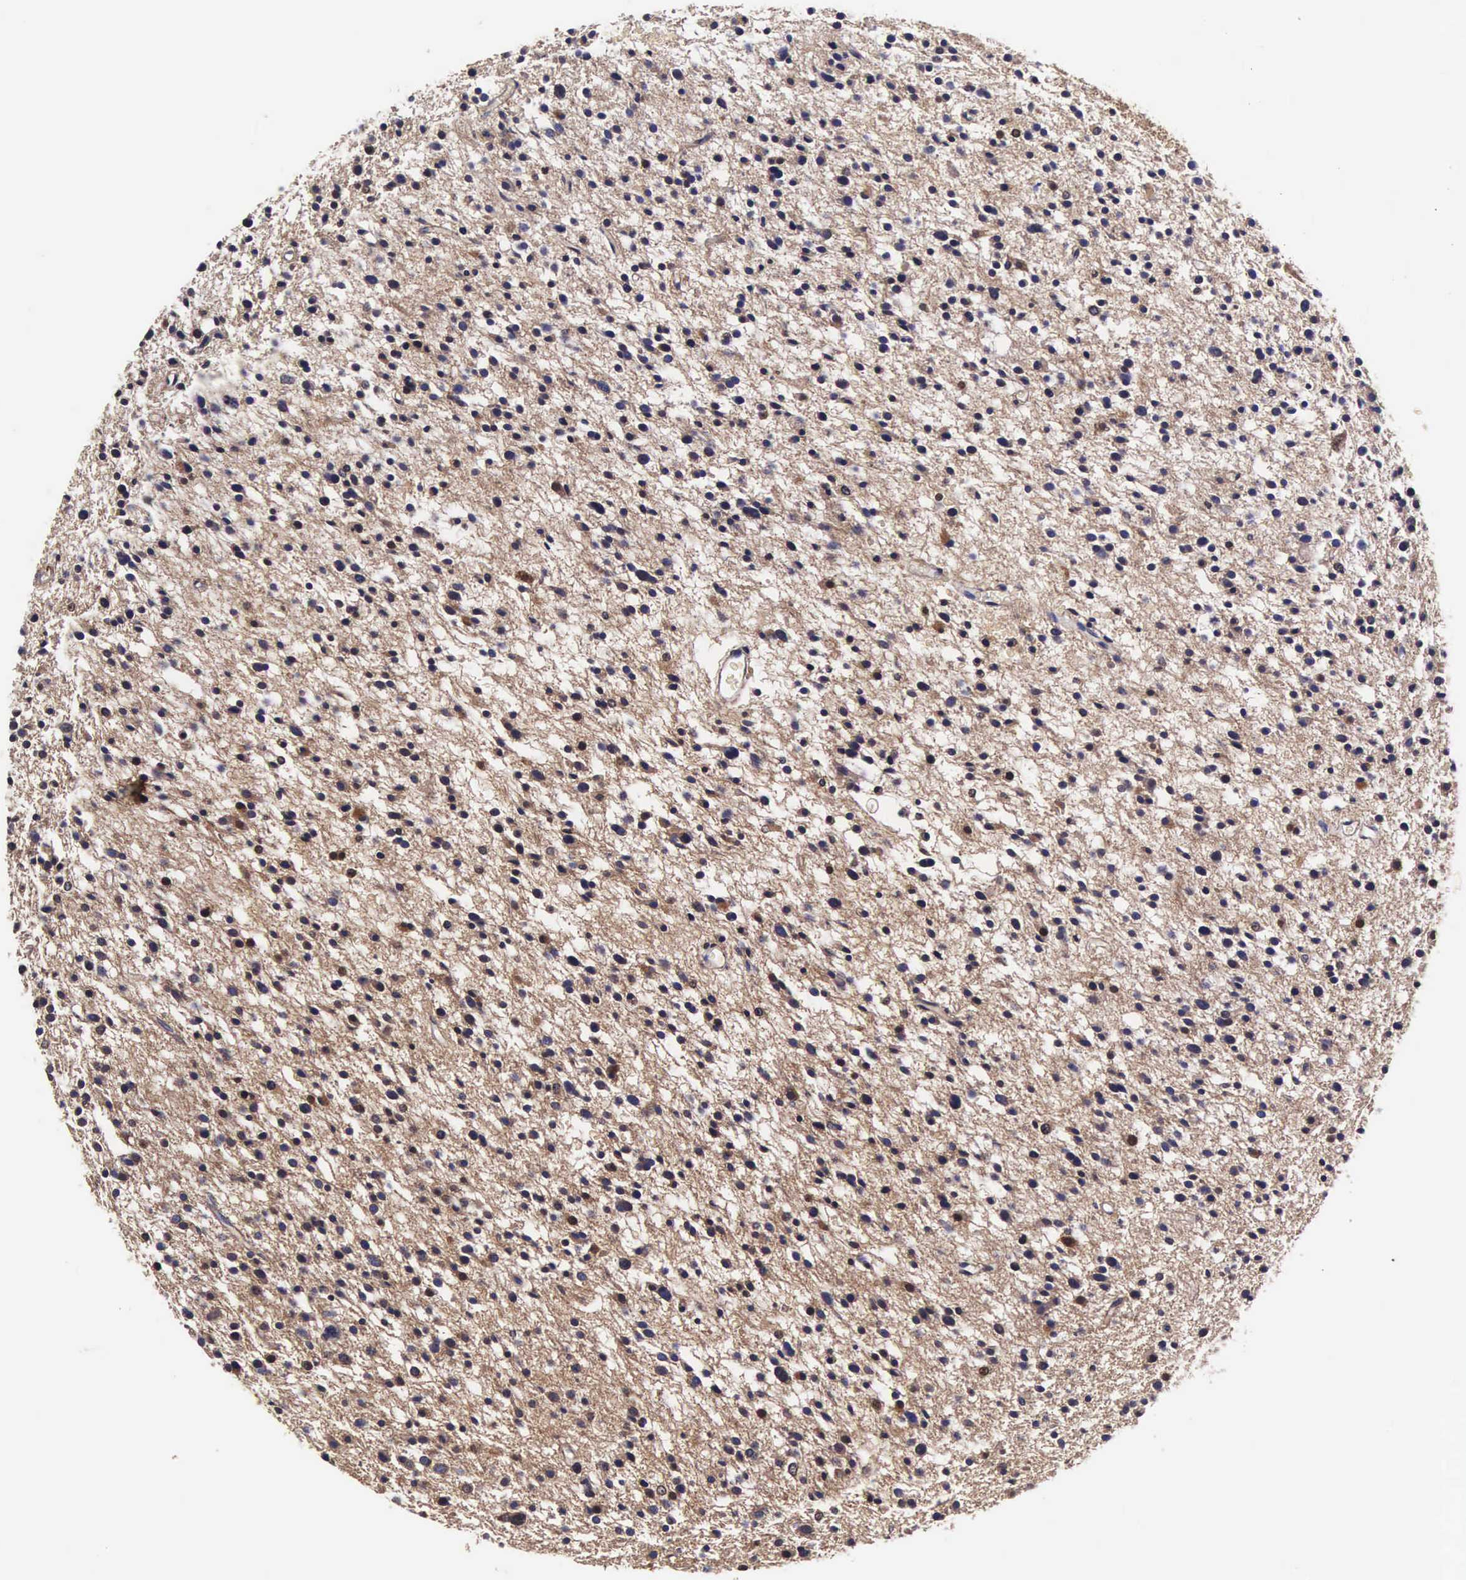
{"staining": {"intensity": "moderate", "quantity": ">75%", "location": "cytoplasmic/membranous,nuclear"}, "tissue": "glioma", "cell_type": "Tumor cells", "image_type": "cancer", "snomed": [{"axis": "morphology", "description": "Glioma, malignant, Low grade"}, {"axis": "topography", "description": "Brain"}], "caption": "Tumor cells show moderate cytoplasmic/membranous and nuclear staining in about >75% of cells in glioma.", "gene": "TECPR2", "patient": {"sex": "female", "age": 36}}